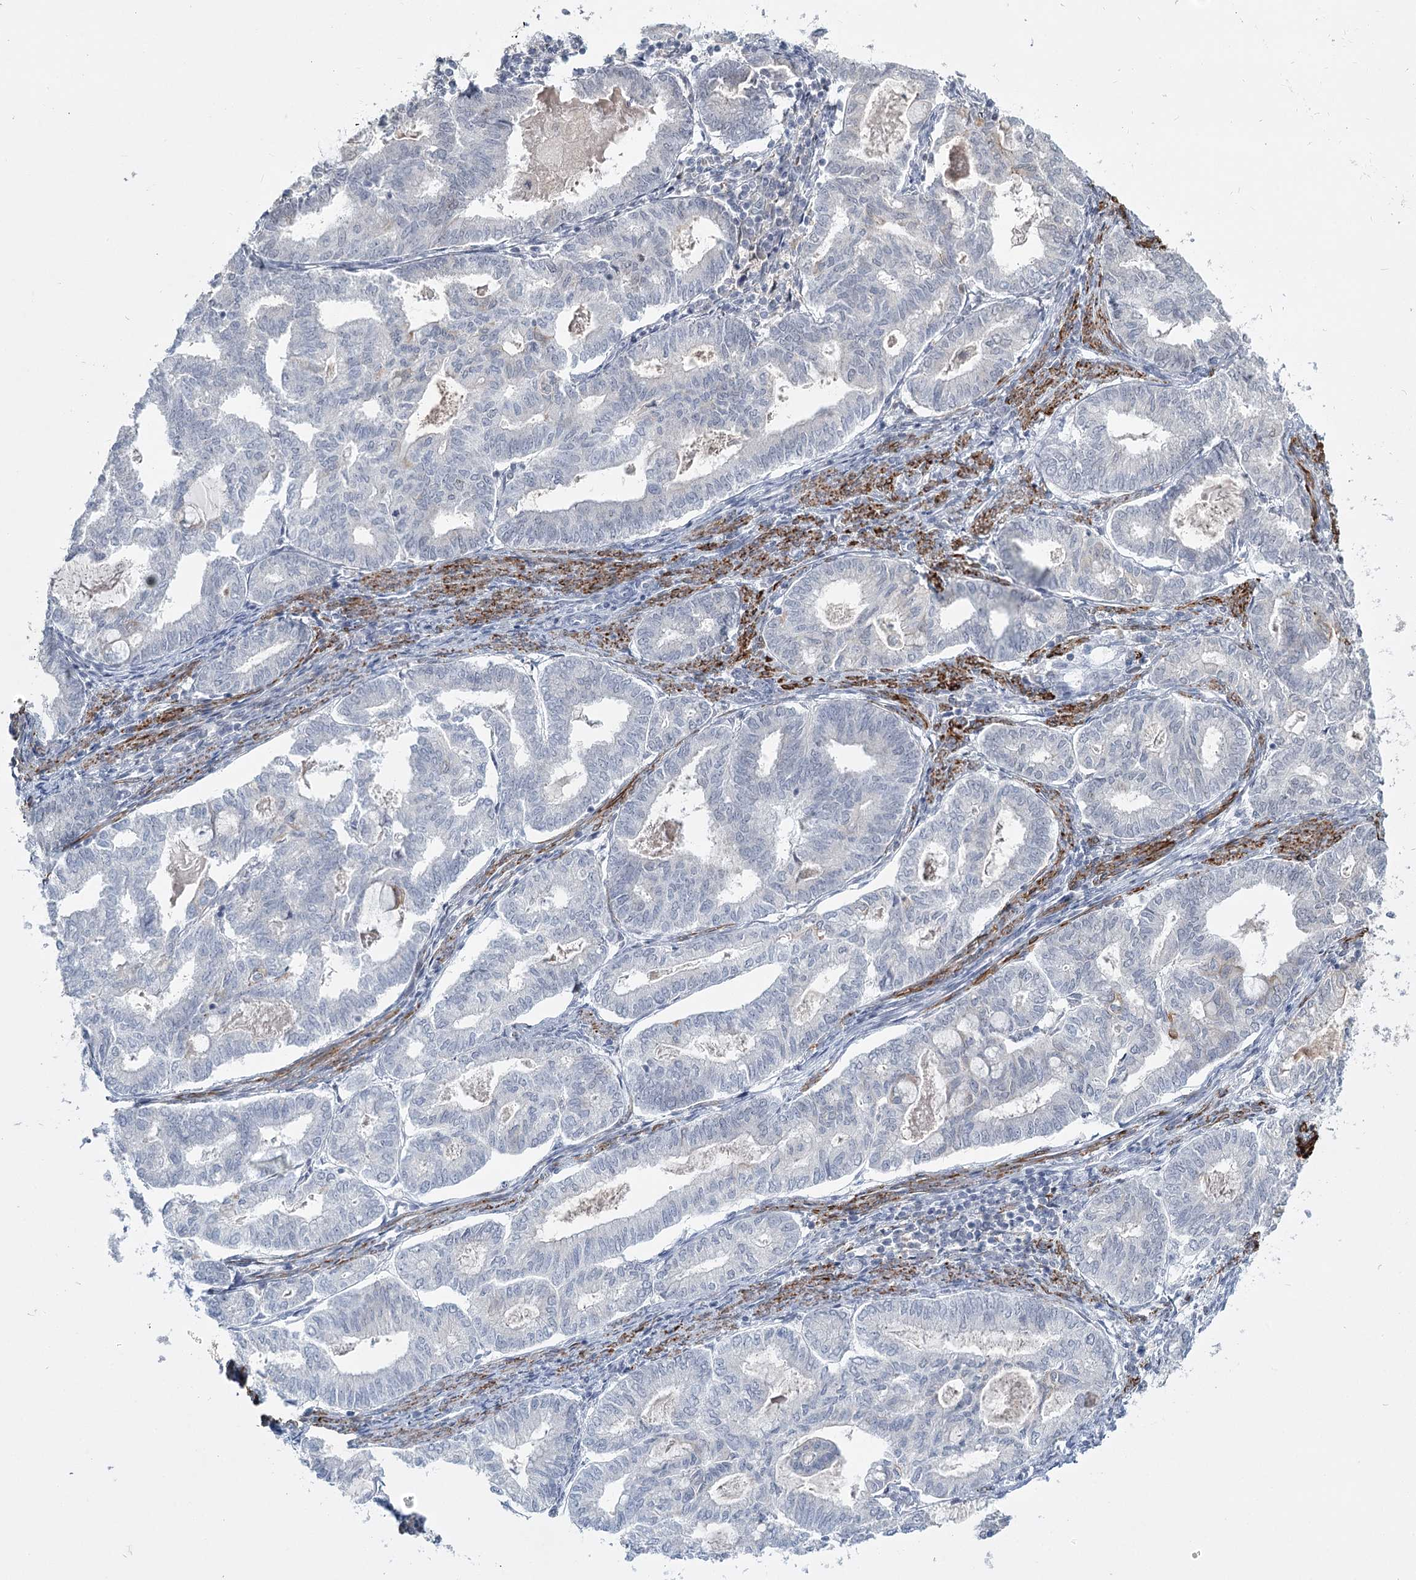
{"staining": {"intensity": "negative", "quantity": "none", "location": "none"}, "tissue": "endometrial cancer", "cell_type": "Tumor cells", "image_type": "cancer", "snomed": [{"axis": "morphology", "description": "Adenocarcinoma, NOS"}, {"axis": "topography", "description": "Endometrium"}], "caption": "This is an IHC micrograph of endometrial adenocarcinoma. There is no staining in tumor cells.", "gene": "TMEM70", "patient": {"sex": "female", "age": 79}}